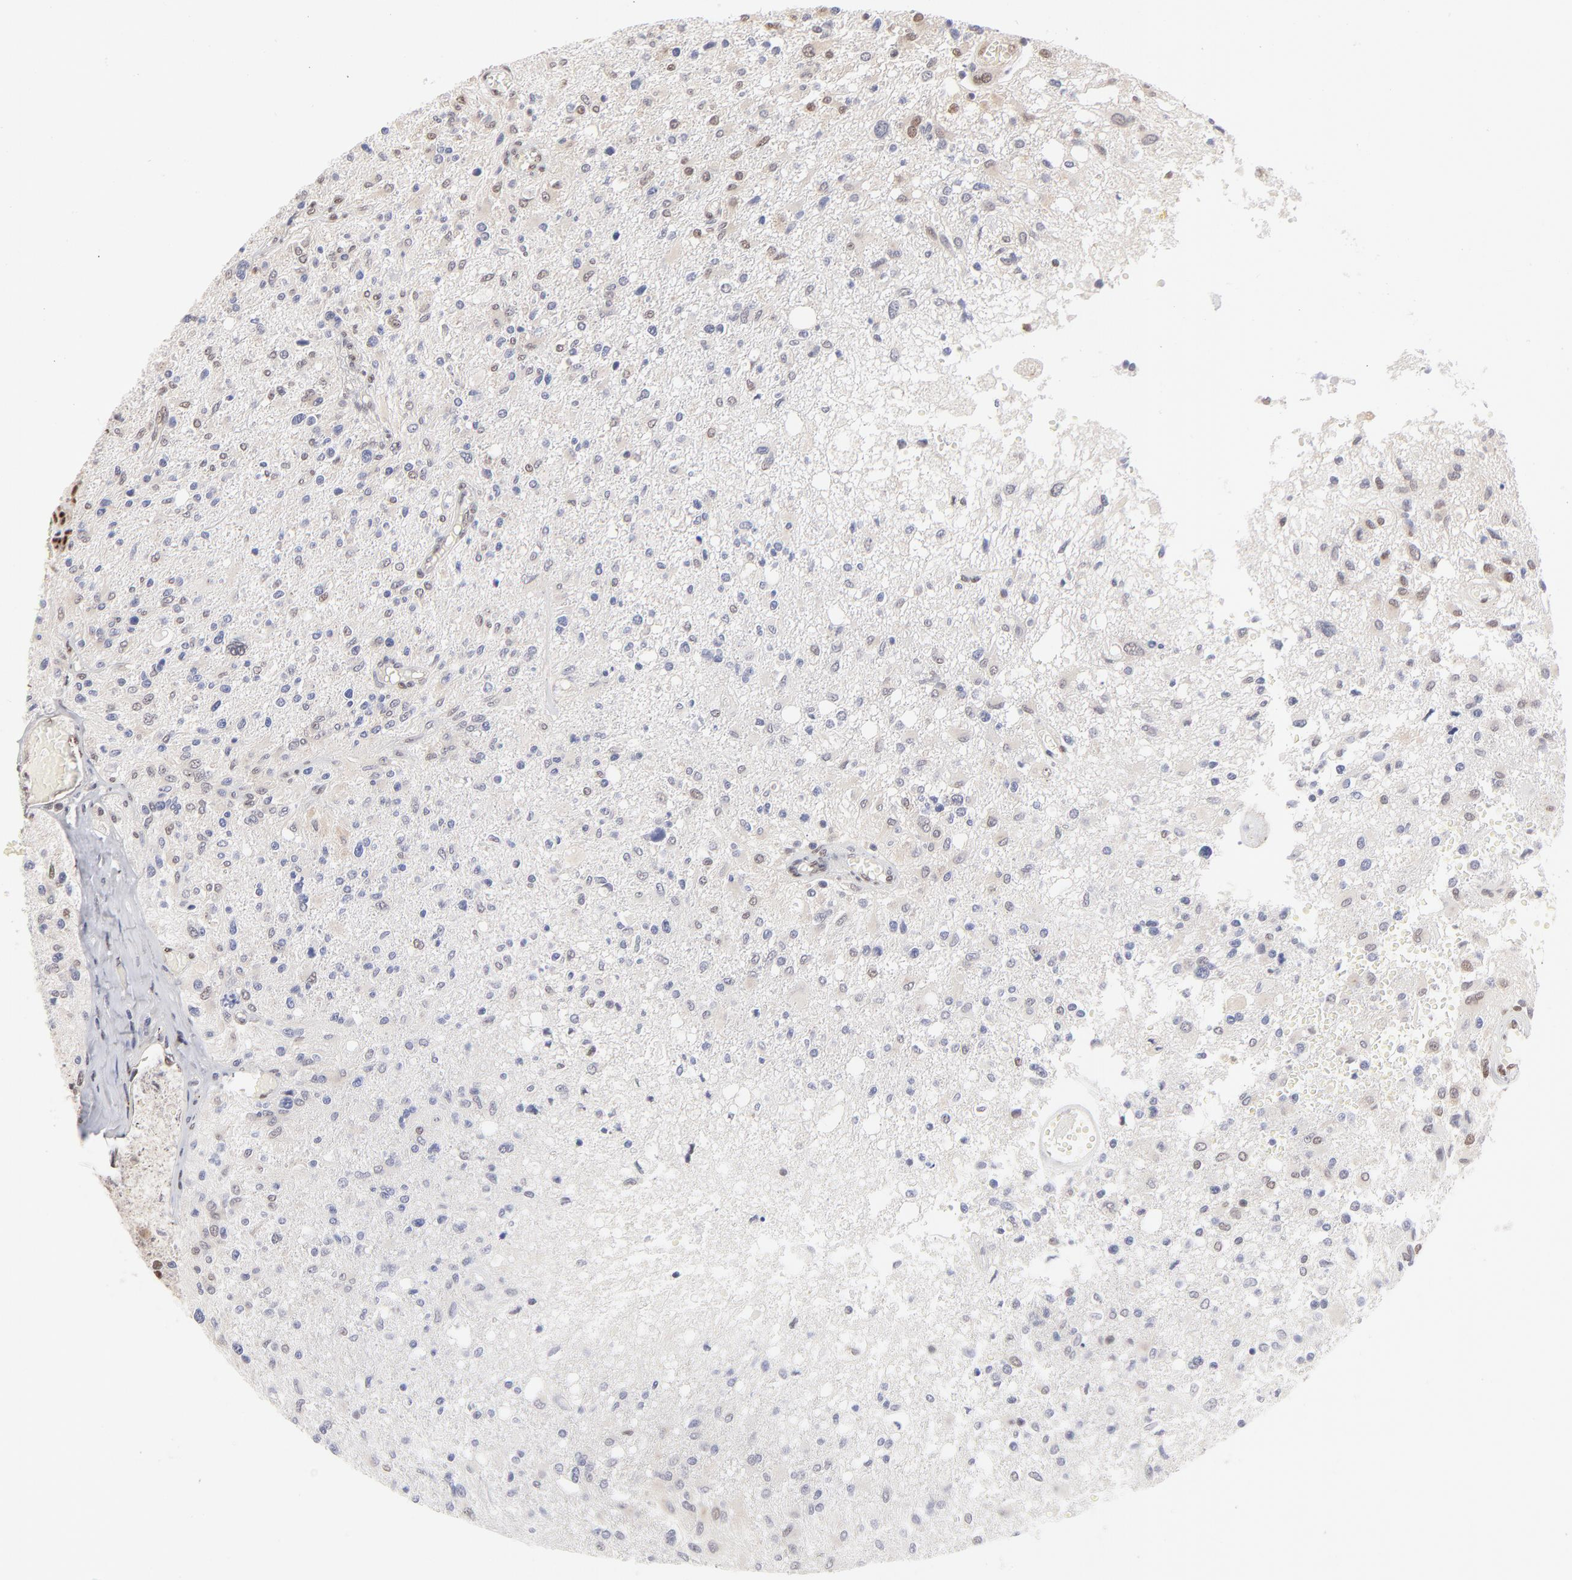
{"staining": {"intensity": "weak", "quantity": "<25%", "location": "nuclear"}, "tissue": "glioma", "cell_type": "Tumor cells", "image_type": "cancer", "snomed": [{"axis": "morphology", "description": "Glioma, malignant, High grade"}, {"axis": "topography", "description": "Cerebral cortex"}], "caption": "Immunohistochemistry (IHC) histopathology image of neoplastic tissue: malignant high-grade glioma stained with DAB (3,3'-diaminobenzidine) exhibits no significant protein expression in tumor cells.", "gene": "STAT3", "patient": {"sex": "male", "age": 76}}